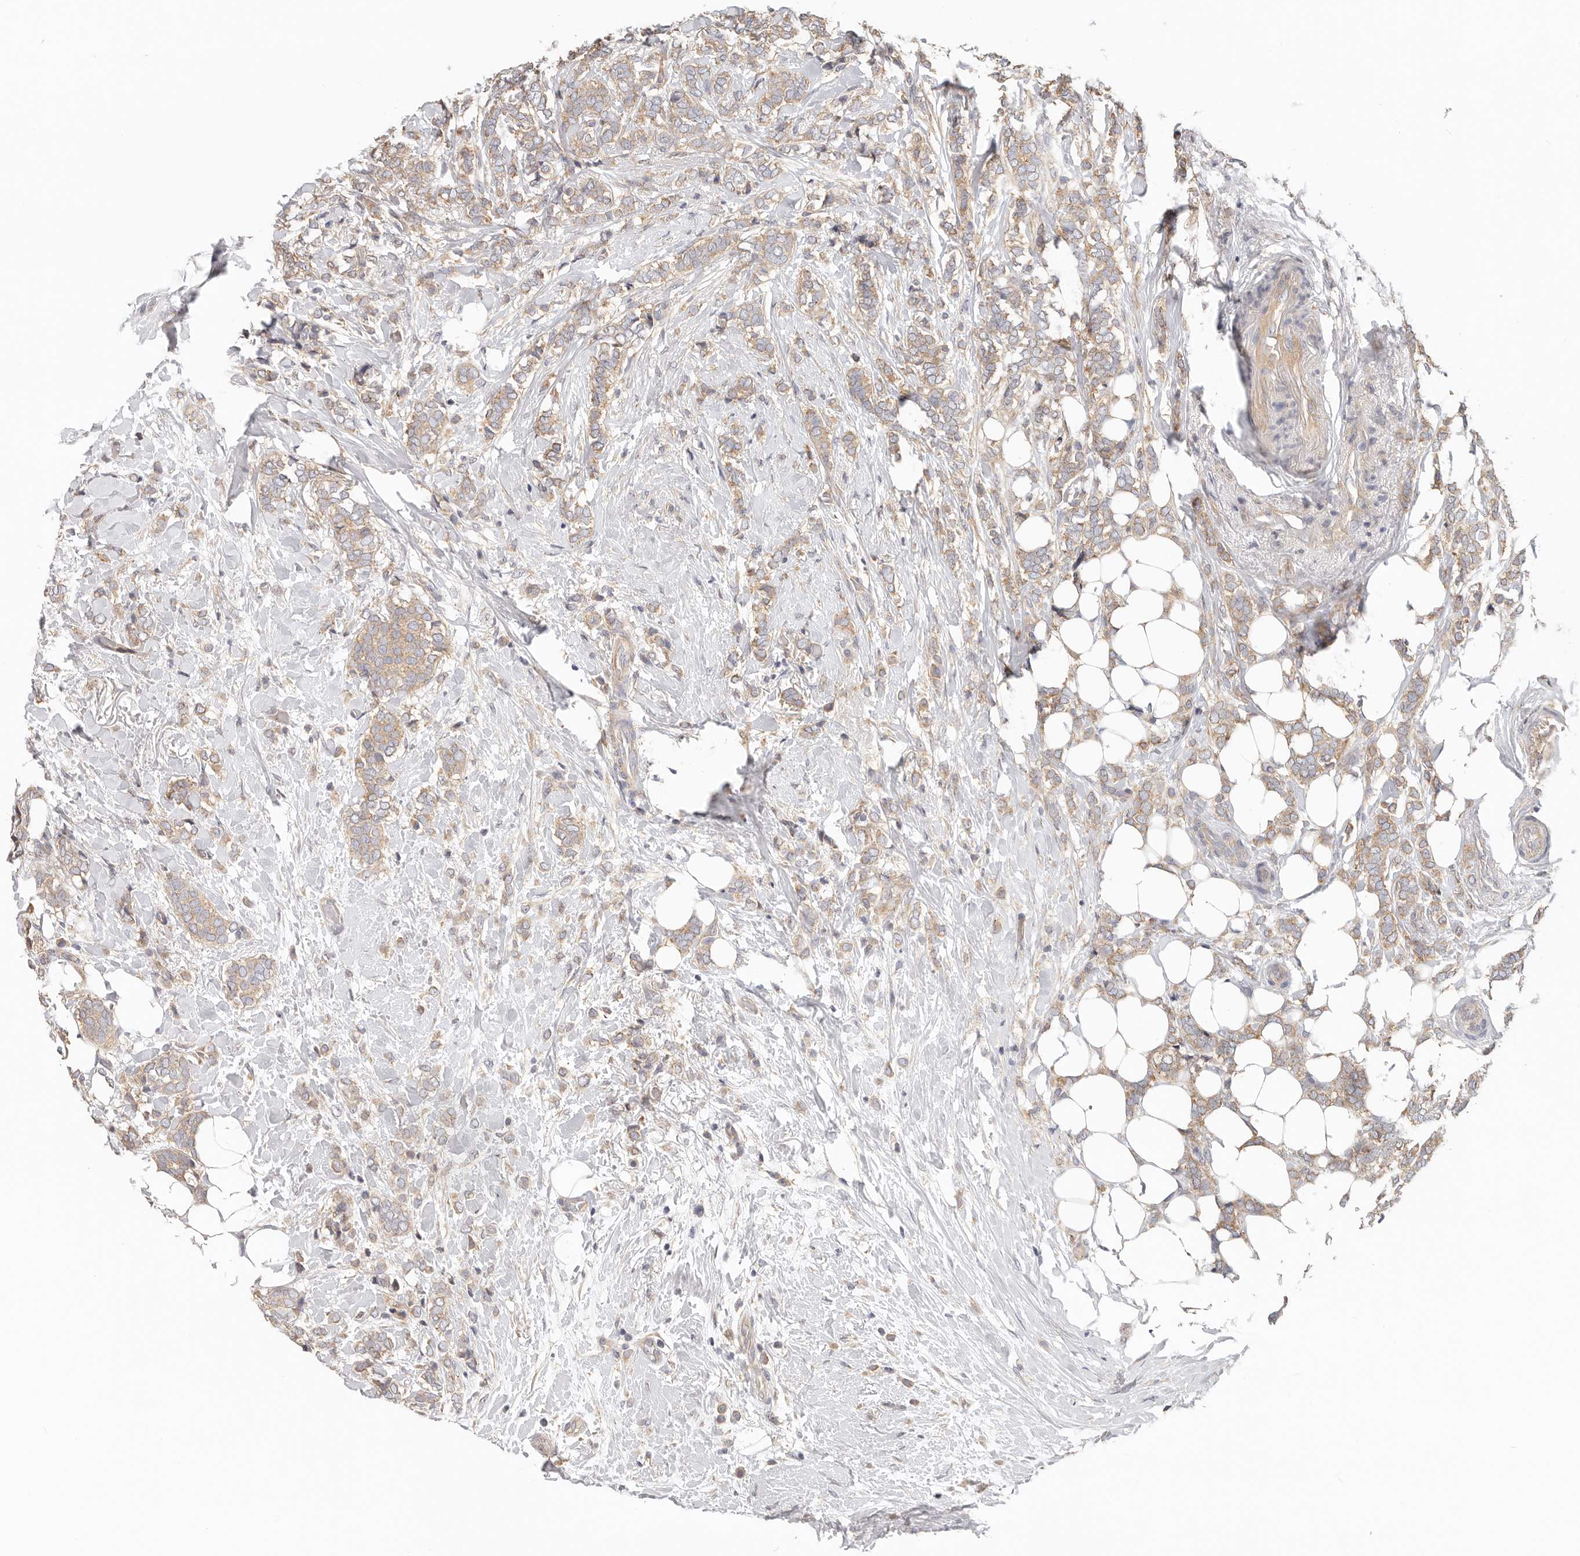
{"staining": {"intensity": "moderate", "quantity": ">75%", "location": "cytoplasmic/membranous"}, "tissue": "breast cancer", "cell_type": "Tumor cells", "image_type": "cancer", "snomed": [{"axis": "morphology", "description": "Lobular carcinoma"}, {"axis": "topography", "description": "Breast"}], "caption": "This photomicrograph exhibits IHC staining of breast cancer, with medium moderate cytoplasmic/membranous expression in about >75% of tumor cells.", "gene": "AFDN", "patient": {"sex": "female", "age": 50}}